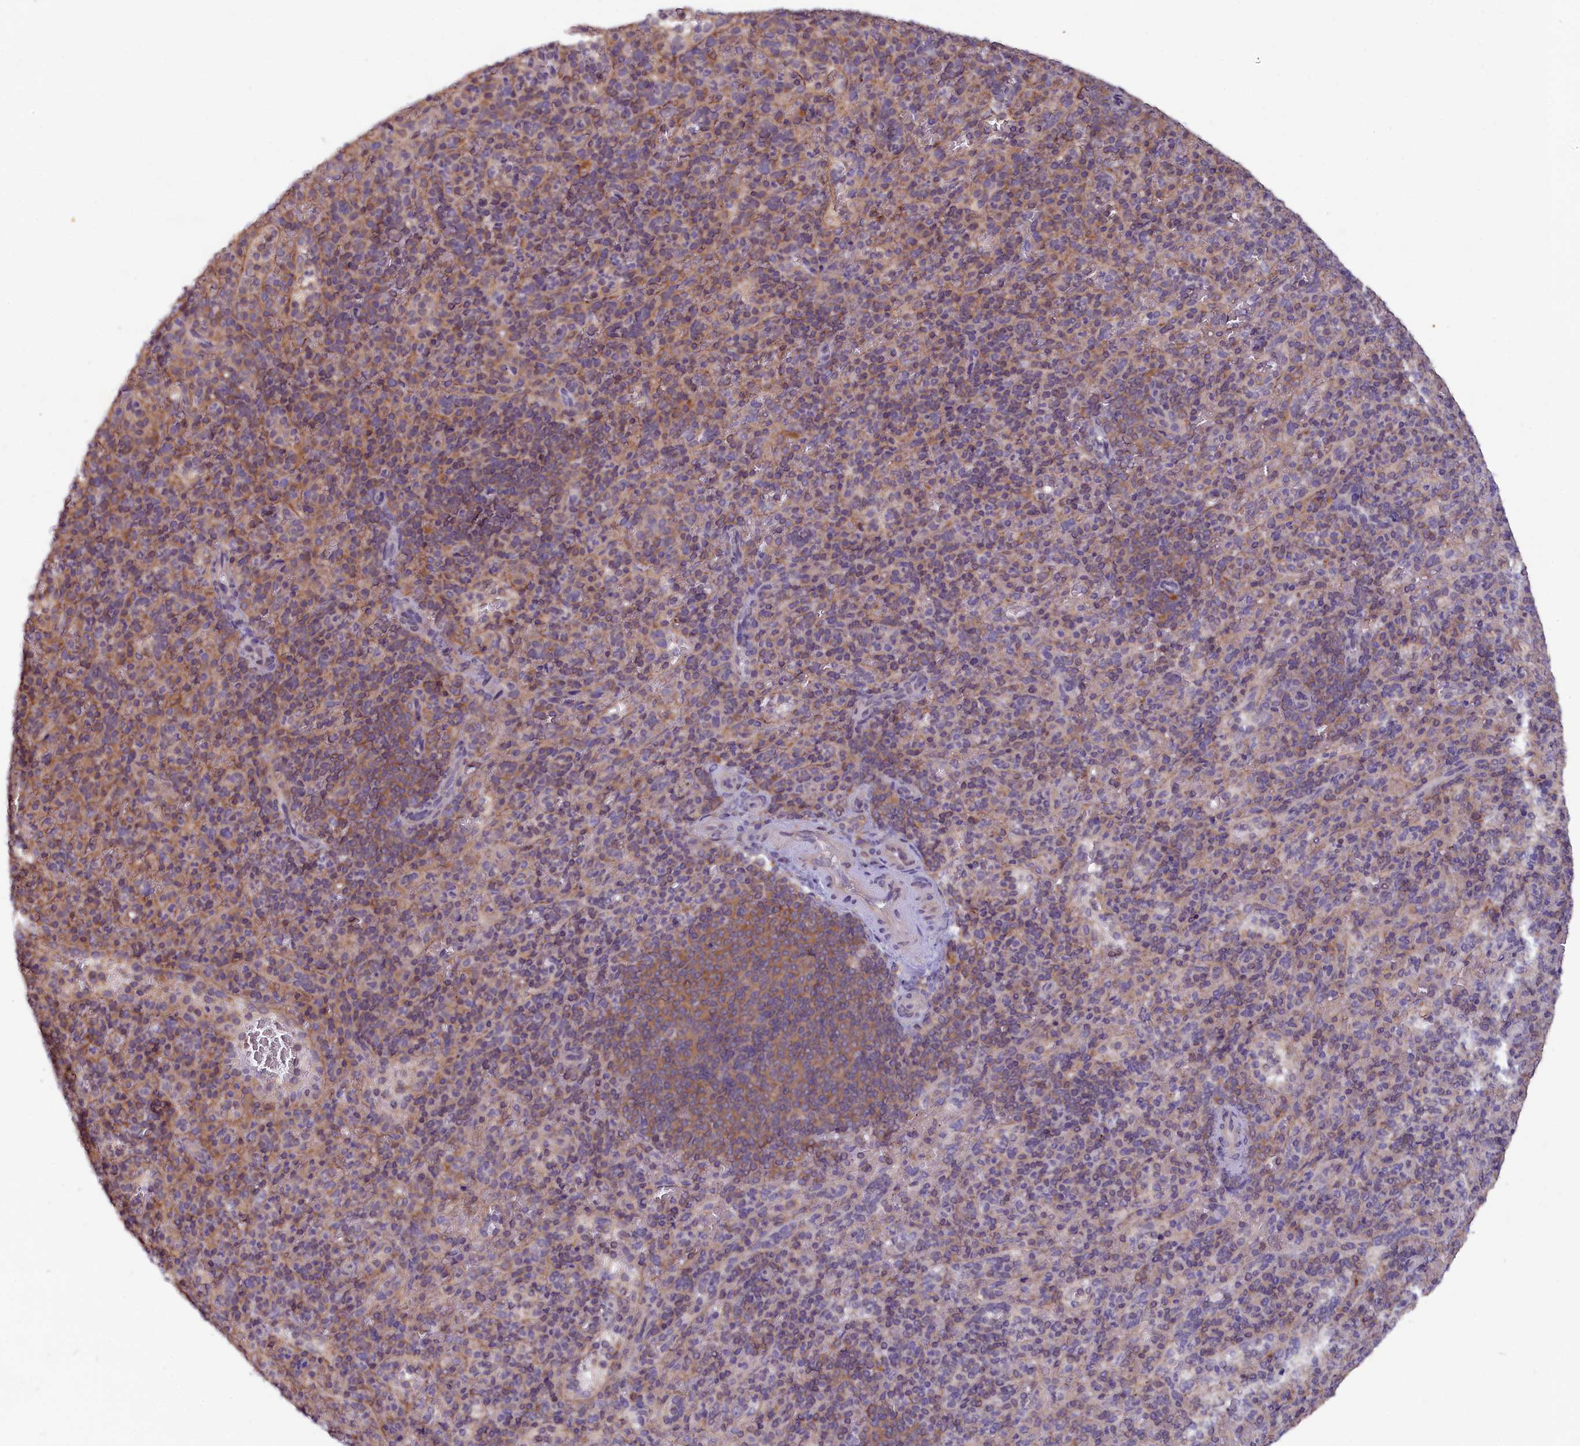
{"staining": {"intensity": "moderate", "quantity": "25%-75%", "location": "cytoplasmic/membranous"}, "tissue": "spleen", "cell_type": "Cells in red pulp", "image_type": "normal", "snomed": [{"axis": "morphology", "description": "Normal tissue, NOS"}, {"axis": "topography", "description": "Spleen"}], "caption": "Immunohistochemistry (IHC) image of normal spleen stained for a protein (brown), which demonstrates medium levels of moderate cytoplasmic/membranous staining in approximately 25%-75% of cells in red pulp.", "gene": "JPT2", "patient": {"sex": "male", "age": 82}}